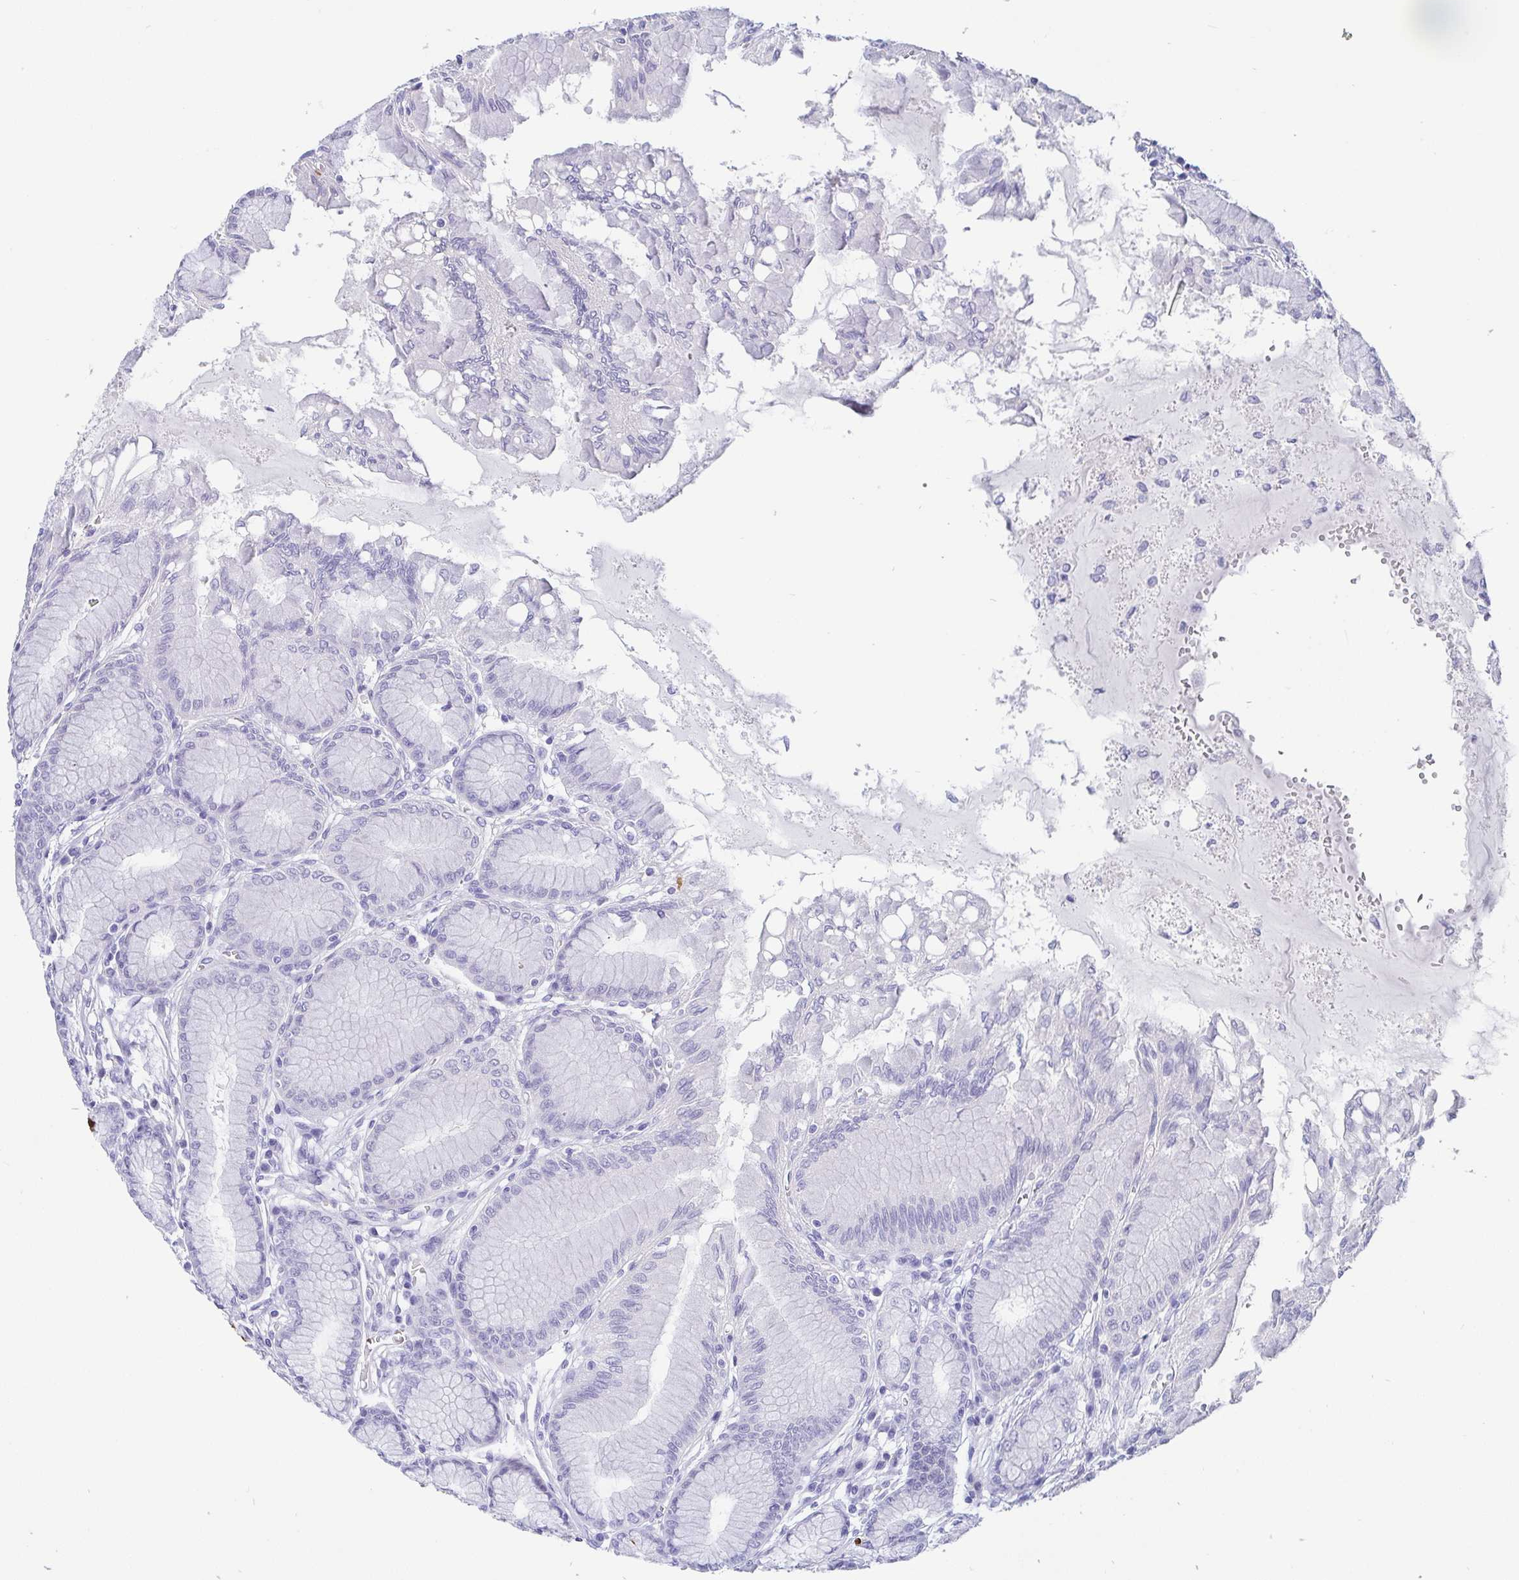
{"staining": {"intensity": "strong", "quantity": "<25%", "location": "cytoplasmic/membranous,nuclear"}, "tissue": "stomach", "cell_type": "Glandular cells", "image_type": "normal", "snomed": [{"axis": "morphology", "description": "Normal tissue, NOS"}, {"axis": "topography", "description": "Stomach"}, {"axis": "topography", "description": "Stomach, lower"}], "caption": "This is an image of IHC staining of benign stomach, which shows strong positivity in the cytoplasmic/membranous,nuclear of glandular cells.", "gene": "SCGN", "patient": {"sex": "male", "age": 76}}